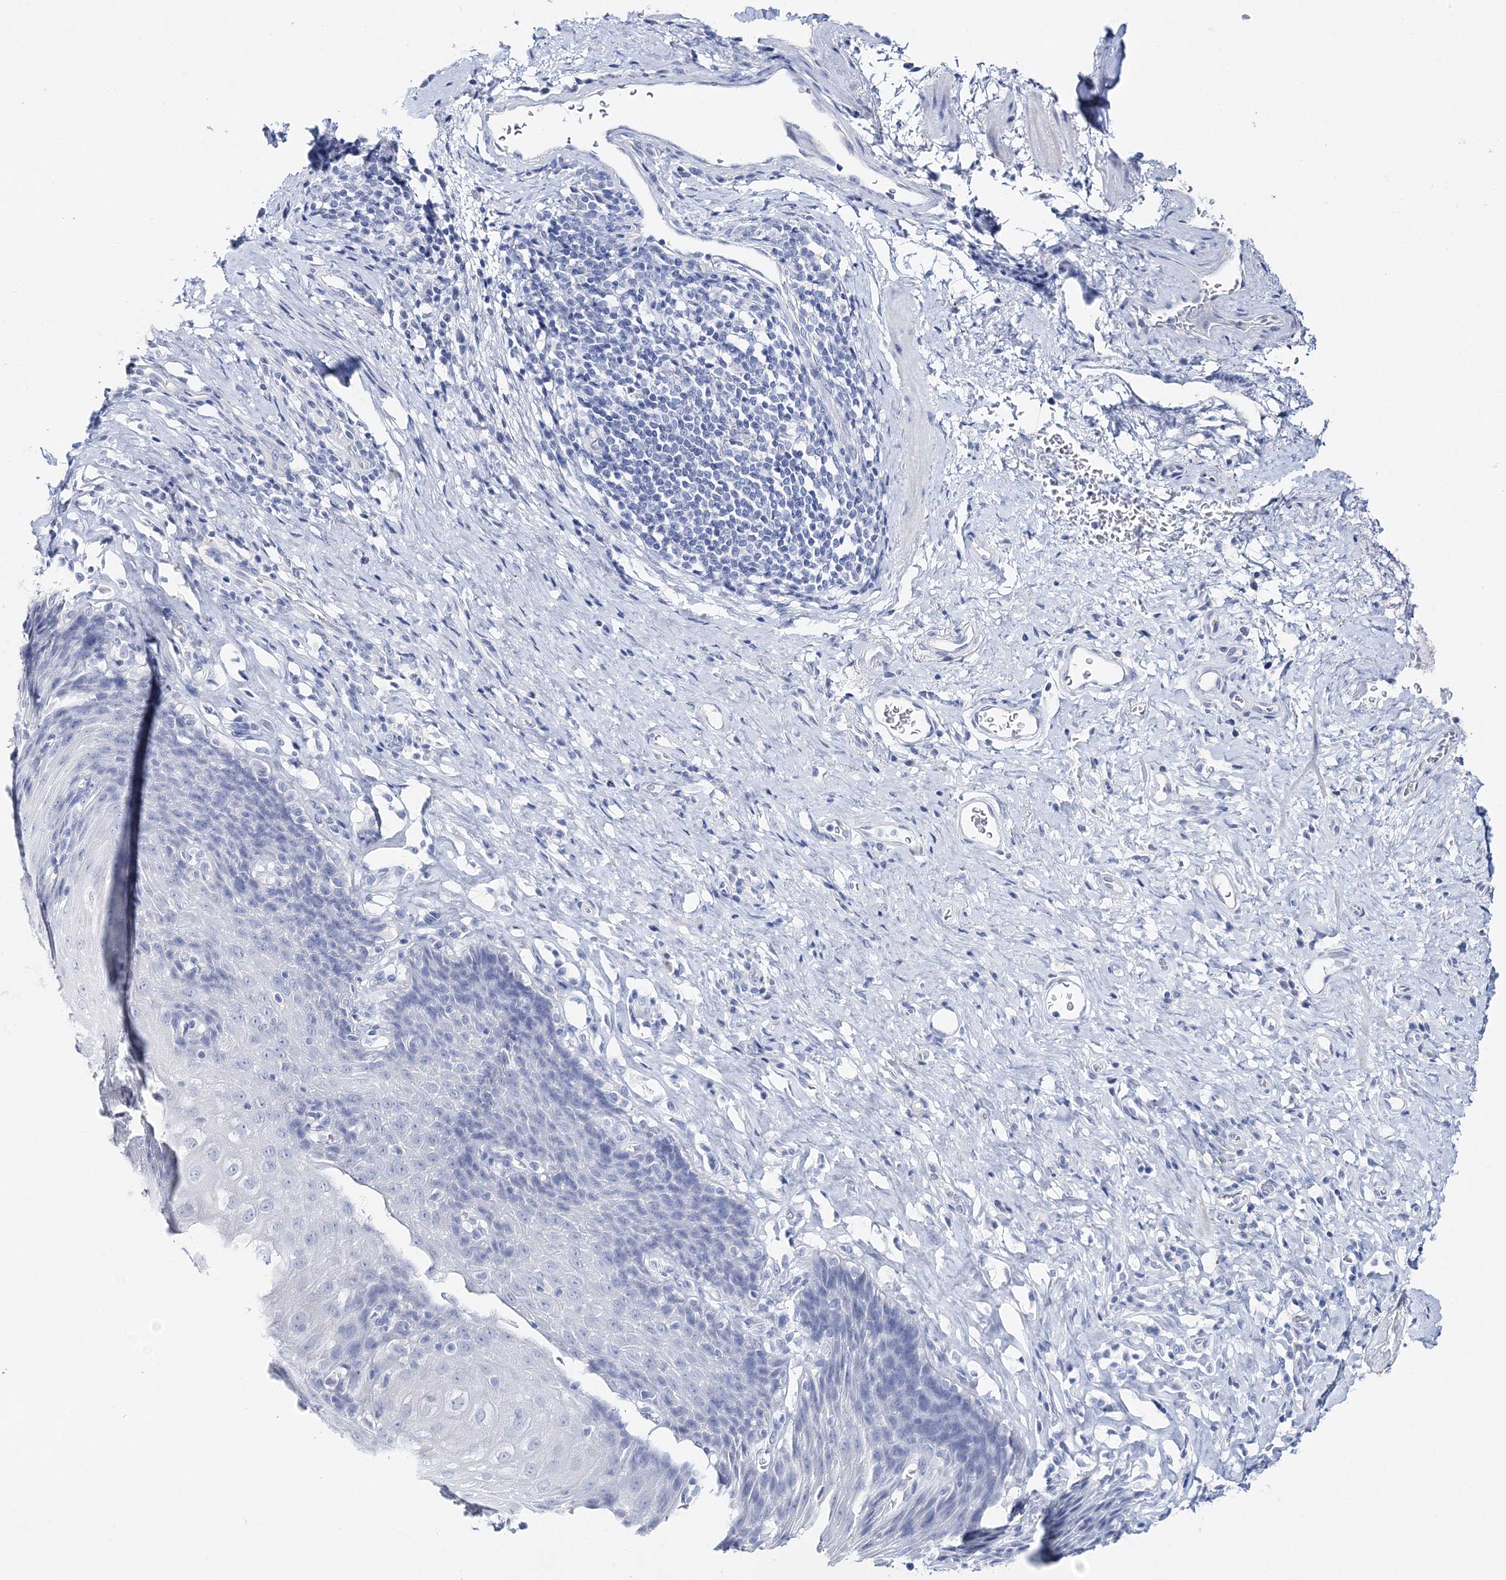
{"staining": {"intensity": "negative", "quantity": "none", "location": "none"}, "tissue": "esophagus", "cell_type": "Squamous epithelial cells", "image_type": "normal", "snomed": [{"axis": "morphology", "description": "Normal tissue, NOS"}, {"axis": "topography", "description": "Esophagus"}], "caption": "The image displays no staining of squamous epithelial cells in benign esophagus. The staining is performed using DAB brown chromogen with nuclei counter-stained in using hematoxylin.", "gene": "MYOZ2", "patient": {"sex": "female", "age": 61}}